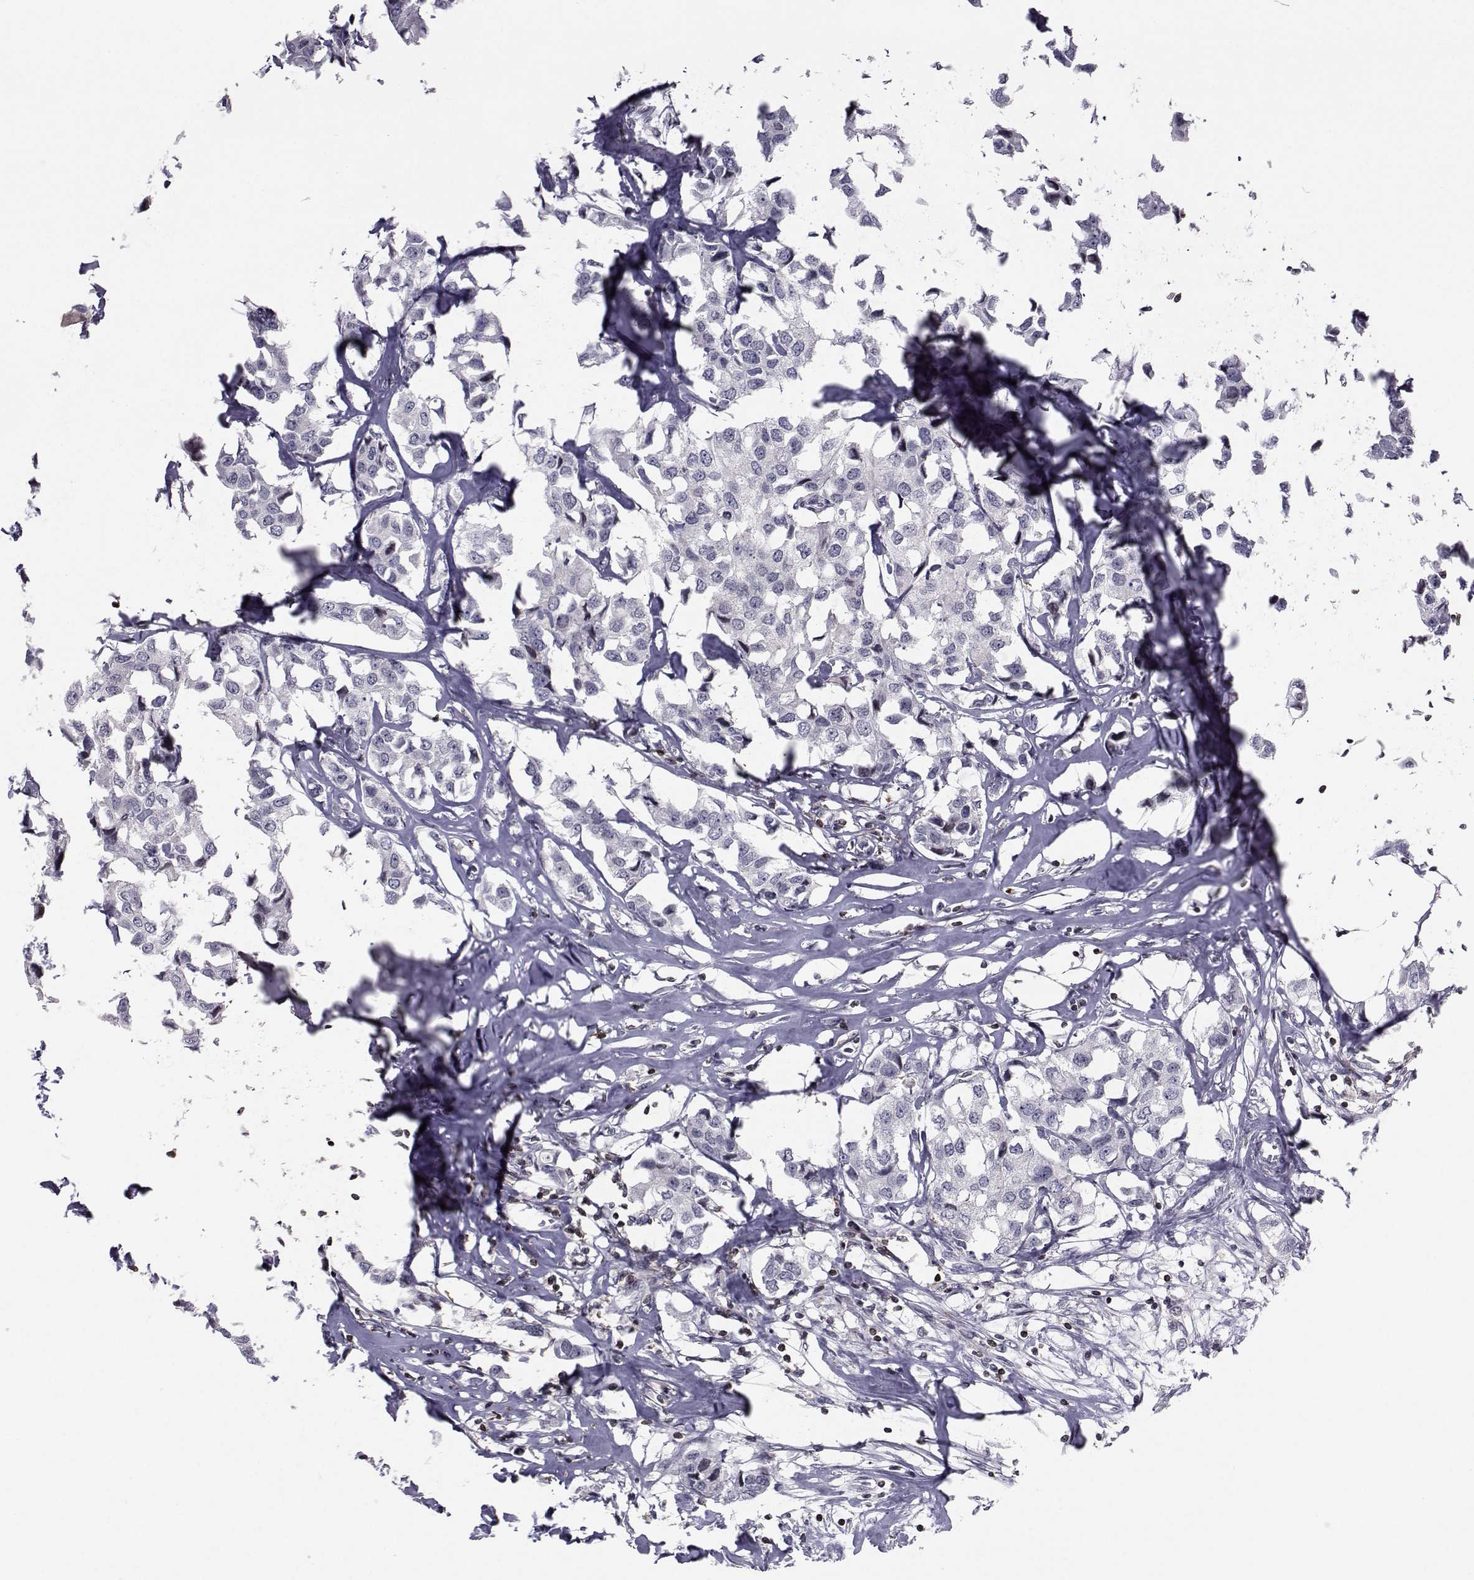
{"staining": {"intensity": "negative", "quantity": "none", "location": "none"}, "tissue": "breast cancer", "cell_type": "Tumor cells", "image_type": "cancer", "snomed": [{"axis": "morphology", "description": "Duct carcinoma"}, {"axis": "topography", "description": "Breast"}], "caption": "An IHC micrograph of breast cancer is shown. There is no staining in tumor cells of breast cancer.", "gene": "PCP4L1", "patient": {"sex": "female", "age": 80}}